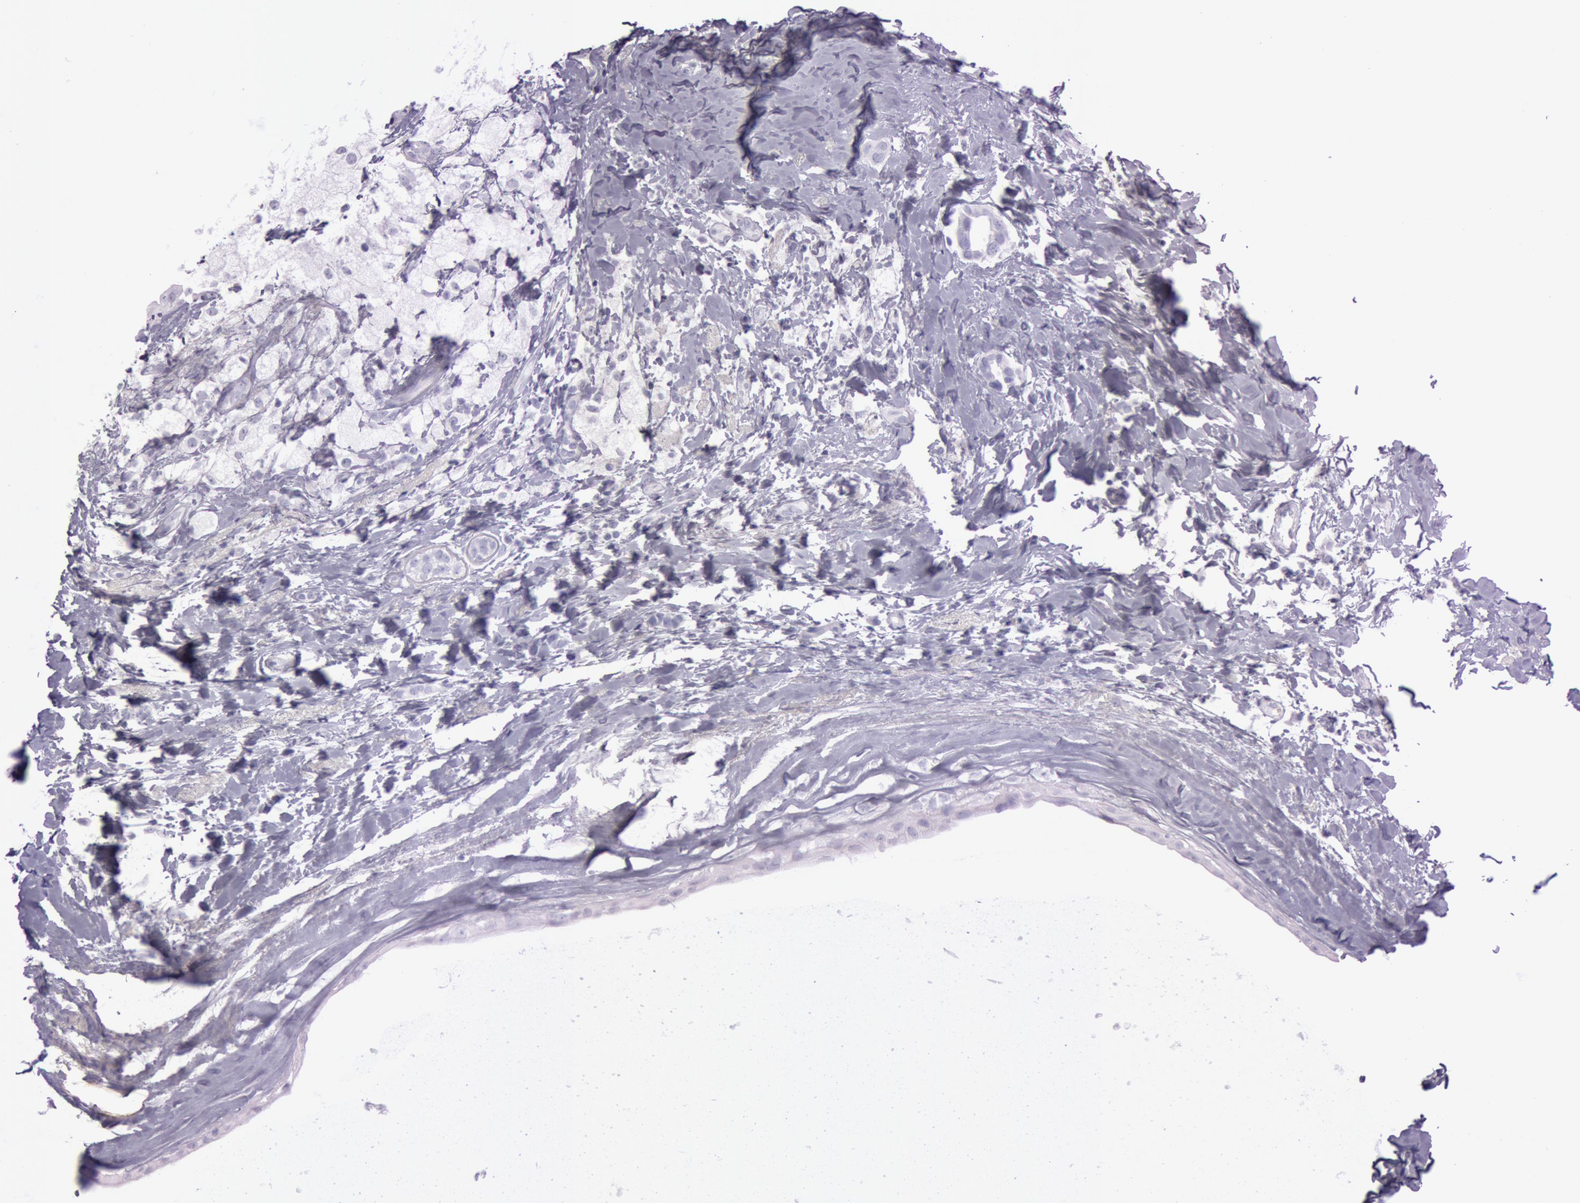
{"staining": {"intensity": "negative", "quantity": "none", "location": "none"}, "tissue": "breast cancer", "cell_type": "Tumor cells", "image_type": "cancer", "snomed": [{"axis": "morphology", "description": "Duct carcinoma"}, {"axis": "topography", "description": "Breast"}], "caption": "Immunohistochemistry (IHC) micrograph of neoplastic tissue: breast intraductal carcinoma stained with DAB demonstrates no significant protein staining in tumor cells. (Stains: DAB immunohistochemistry (IHC) with hematoxylin counter stain, Microscopy: brightfield microscopy at high magnification).", "gene": "FOLH1", "patient": {"sex": "female", "age": 54}}